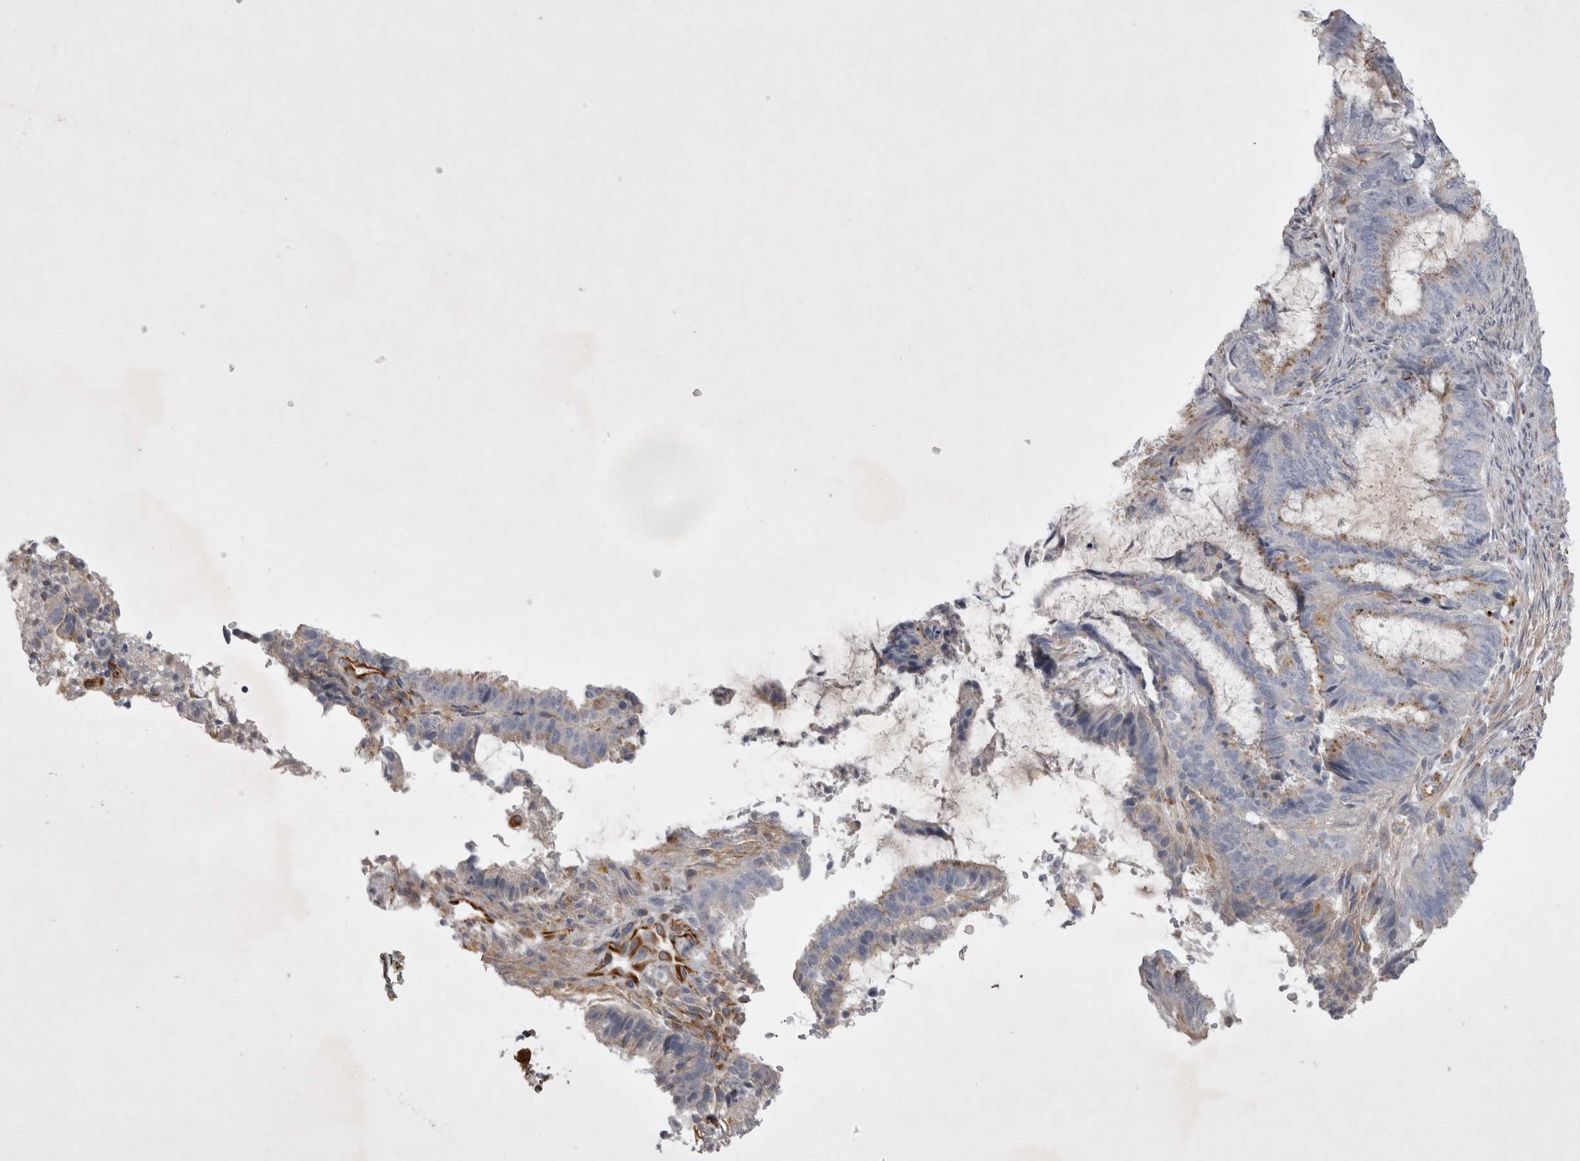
{"staining": {"intensity": "weak", "quantity": "<25%", "location": "cytoplasmic/membranous"}, "tissue": "endometrial cancer", "cell_type": "Tumor cells", "image_type": "cancer", "snomed": [{"axis": "morphology", "description": "Adenocarcinoma, NOS"}, {"axis": "topography", "description": "Endometrium"}], "caption": "The image shows no staining of tumor cells in endometrial cancer (adenocarcinoma).", "gene": "STRADB", "patient": {"sex": "female", "age": 49}}